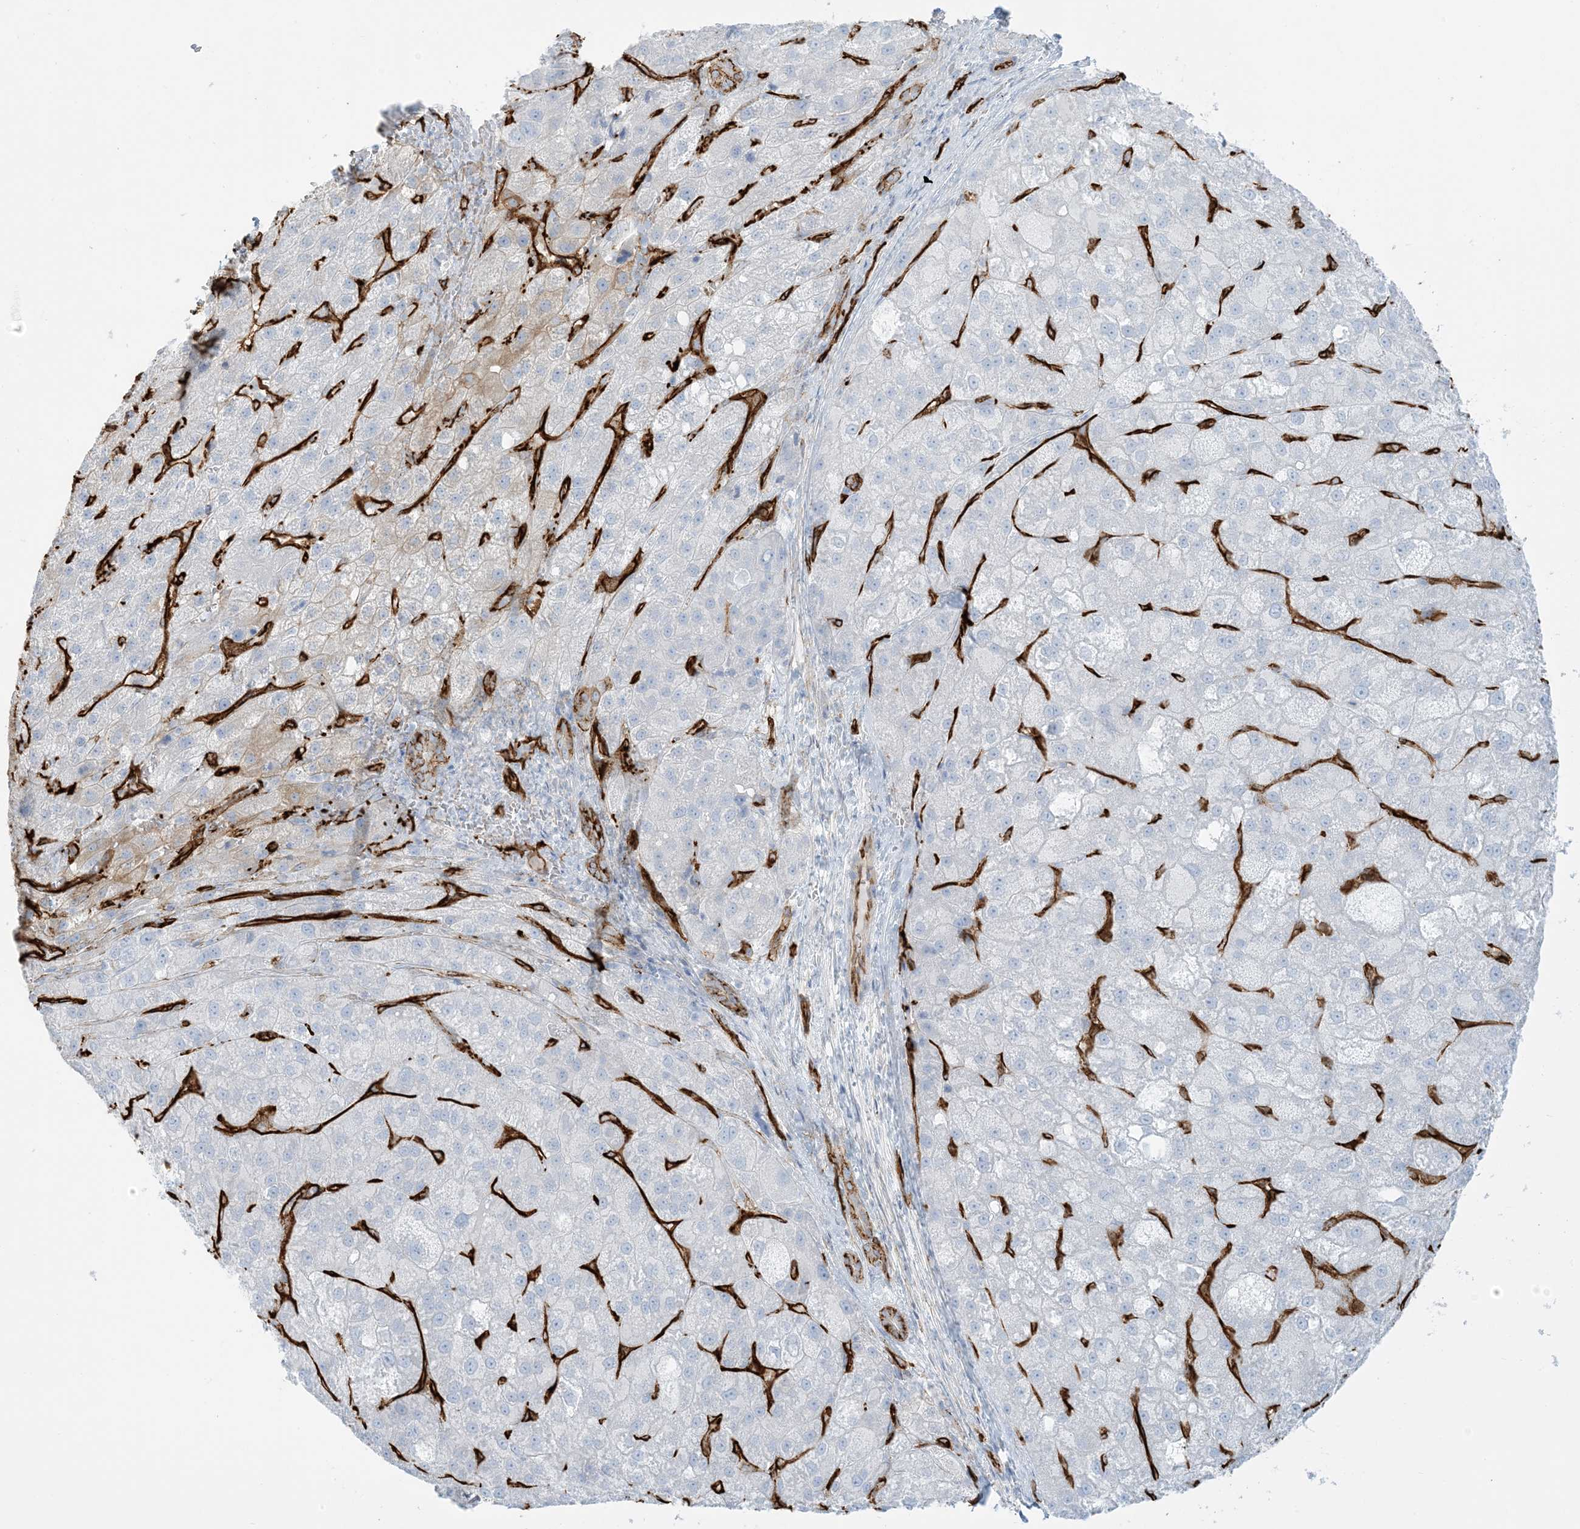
{"staining": {"intensity": "negative", "quantity": "none", "location": "none"}, "tissue": "liver cancer", "cell_type": "Tumor cells", "image_type": "cancer", "snomed": [{"axis": "morphology", "description": "Carcinoma, Hepatocellular, NOS"}, {"axis": "topography", "description": "Liver"}], "caption": "Hepatocellular carcinoma (liver) was stained to show a protein in brown. There is no significant positivity in tumor cells. (DAB (3,3'-diaminobenzidine) immunohistochemistry visualized using brightfield microscopy, high magnification).", "gene": "EPS8L3", "patient": {"sex": "male", "age": 57}}